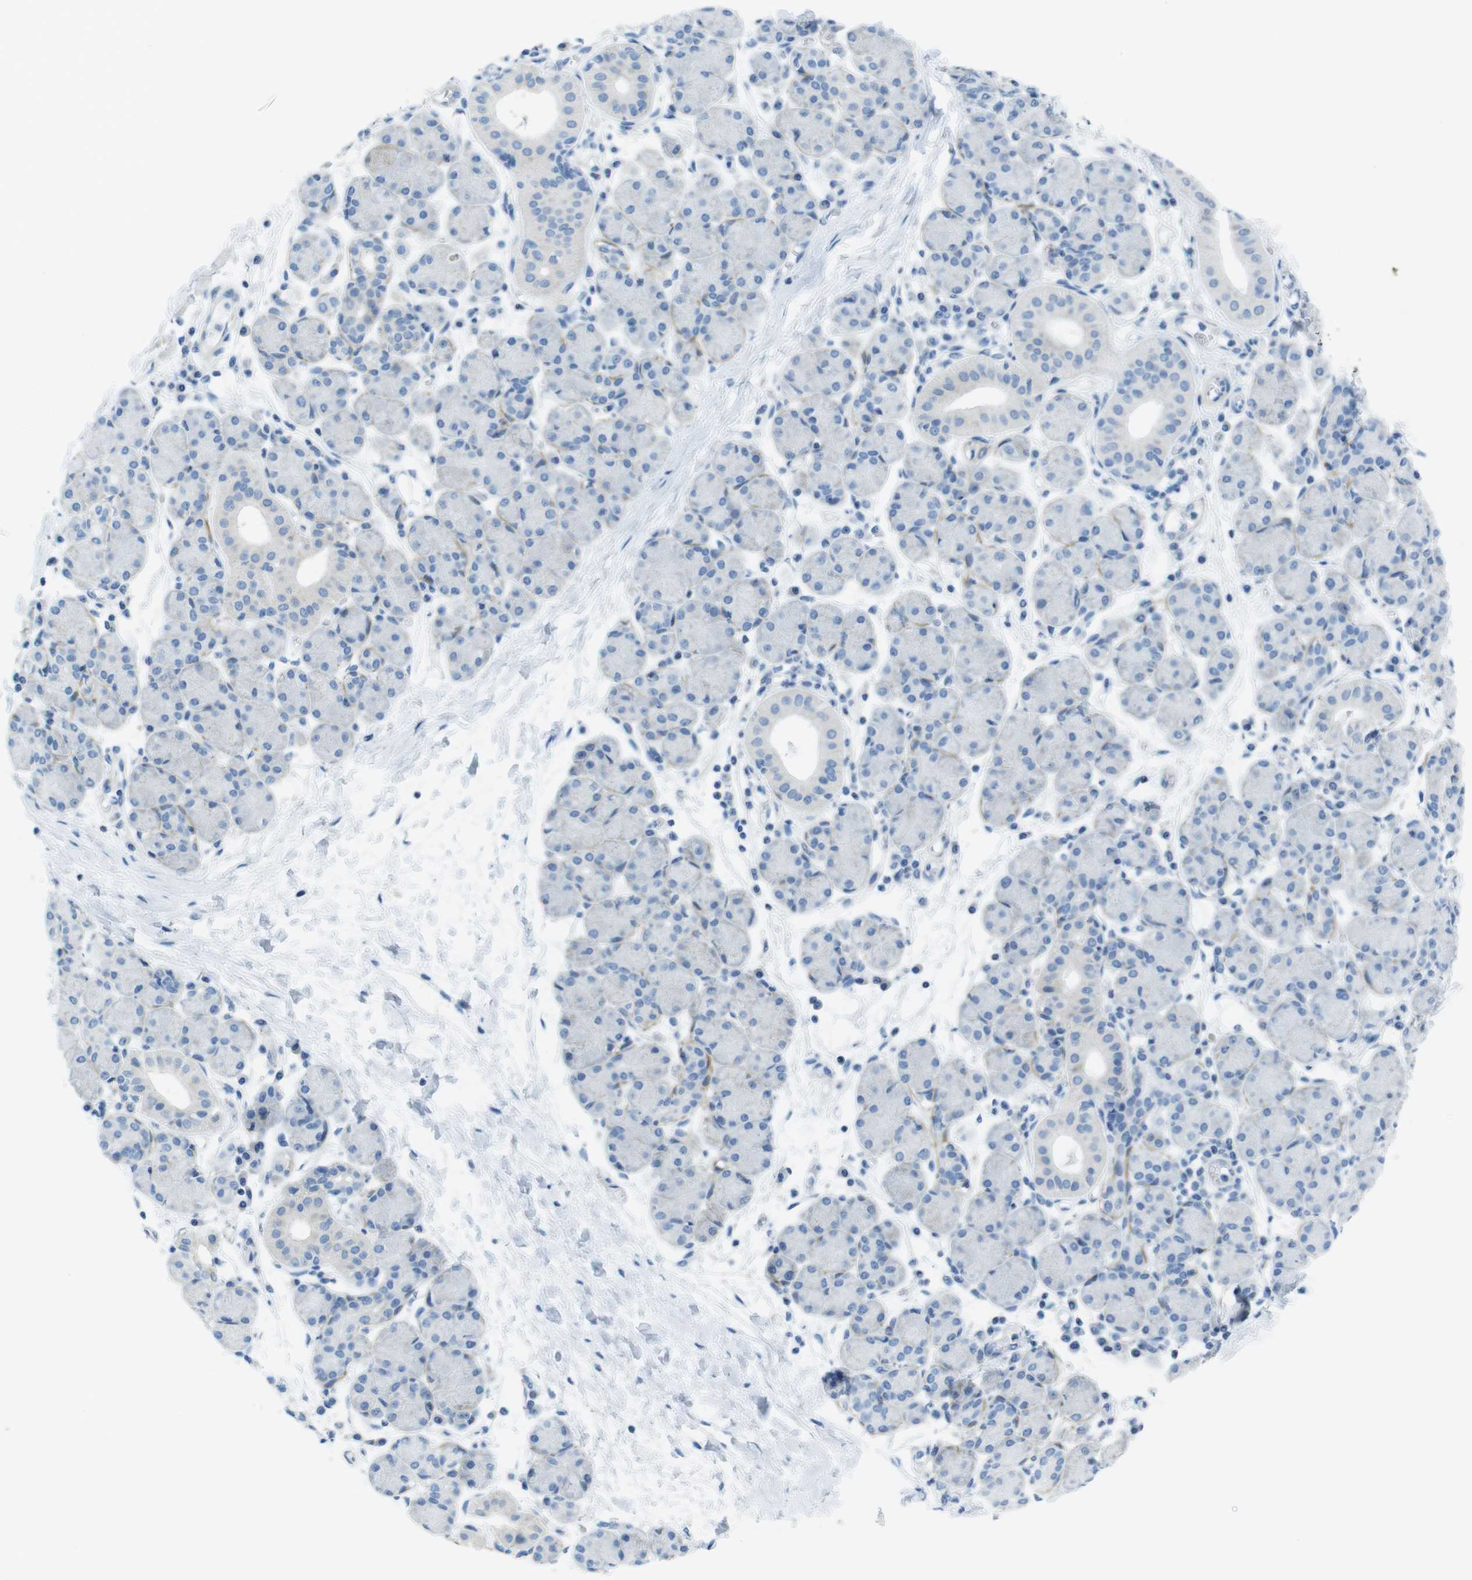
{"staining": {"intensity": "negative", "quantity": "none", "location": "none"}, "tissue": "salivary gland", "cell_type": "Glandular cells", "image_type": "normal", "snomed": [{"axis": "morphology", "description": "Normal tissue, NOS"}, {"axis": "morphology", "description": "Inflammation, NOS"}, {"axis": "topography", "description": "Lymph node"}, {"axis": "topography", "description": "Salivary gland"}], "caption": "Unremarkable salivary gland was stained to show a protein in brown. There is no significant positivity in glandular cells.", "gene": "ASIC5", "patient": {"sex": "male", "age": 3}}